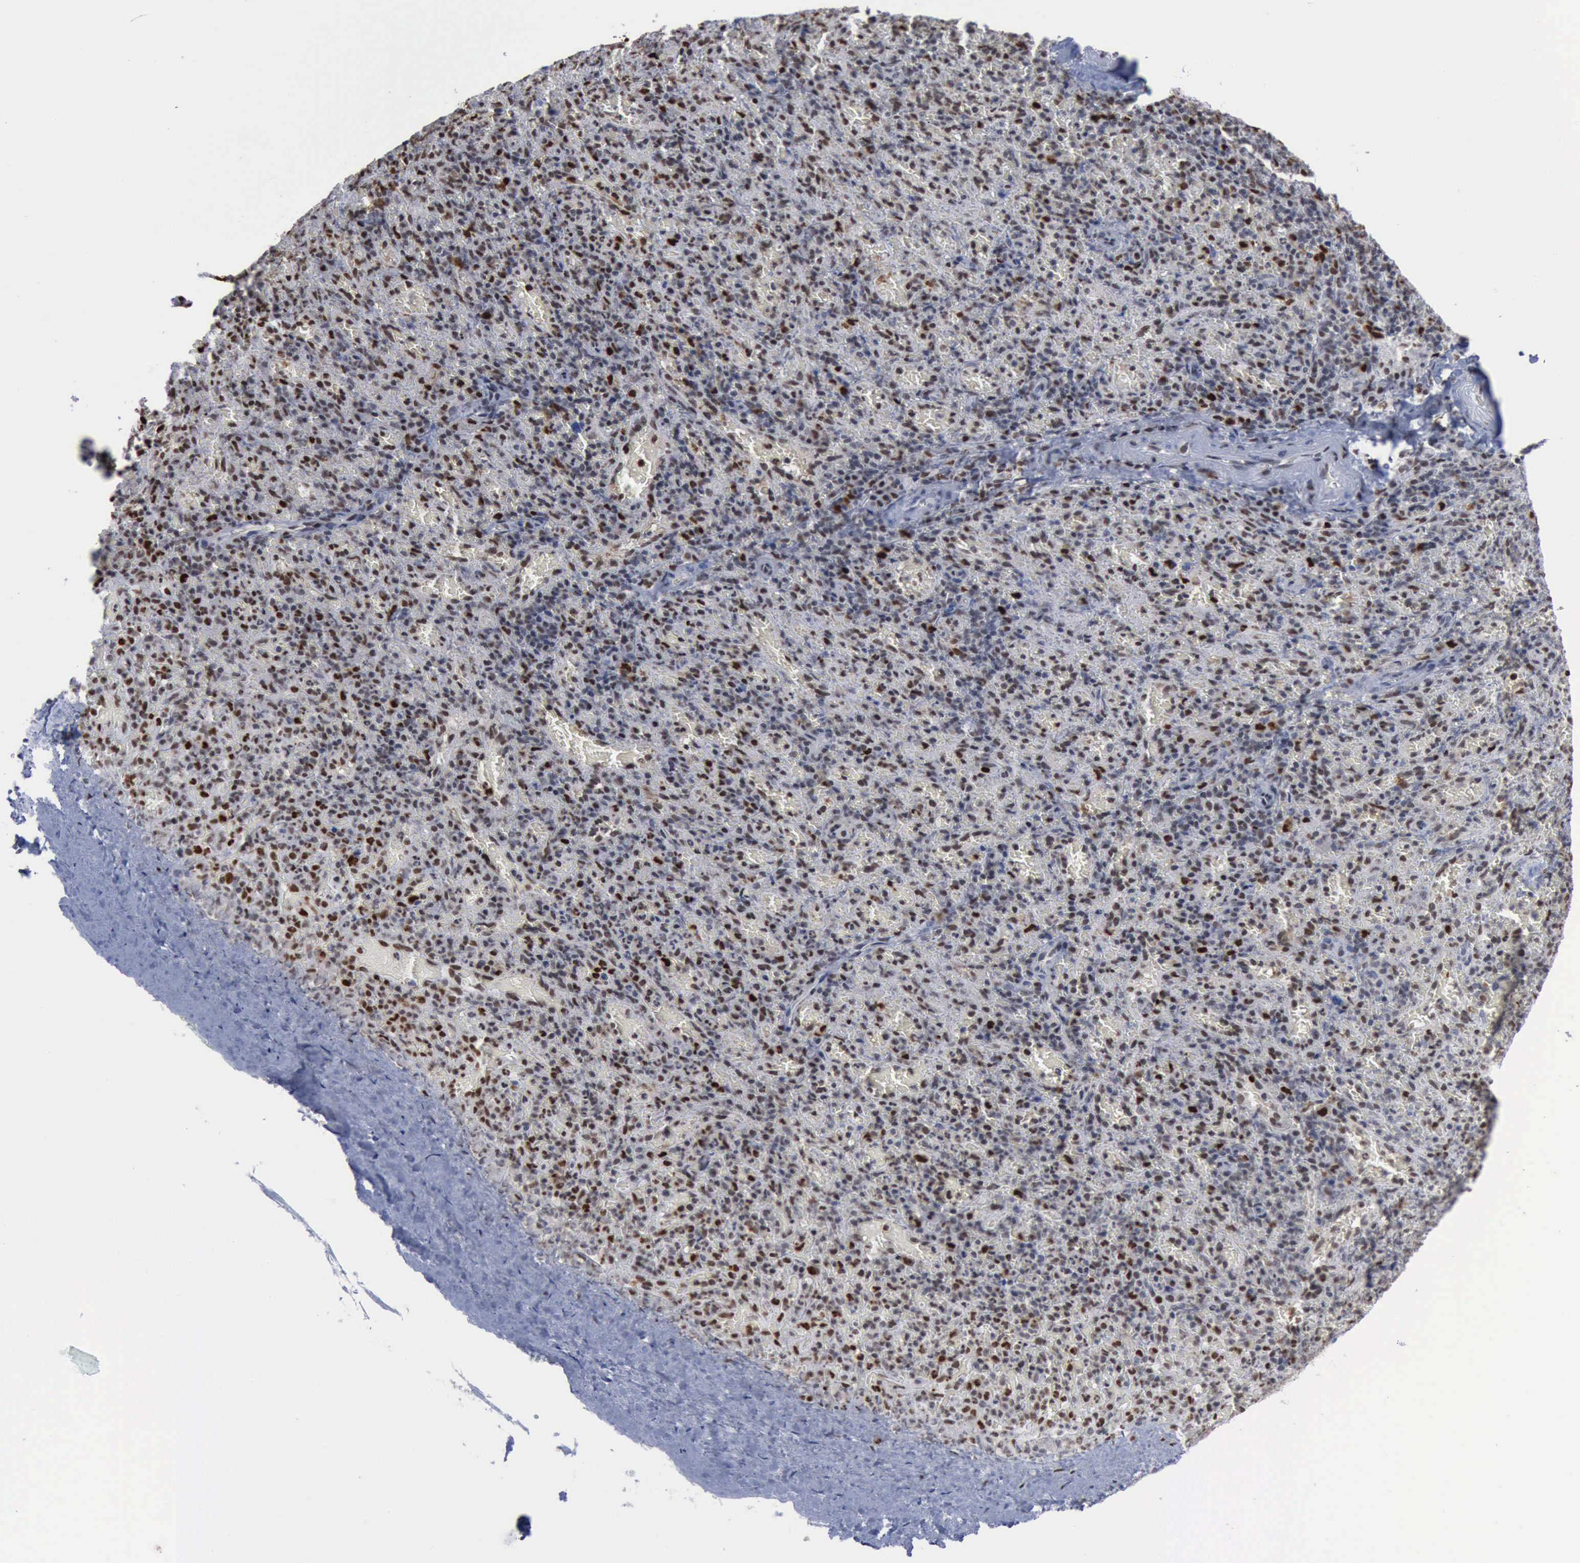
{"staining": {"intensity": "moderate", "quantity": "25%-75%", "location": "nuclear"}, "tissue": "spleen", "cell_type": "Cells in red pulp", "image_type": "normal", "snomed": [{"axis": "morphology", "description": "Normal tissue, NOS"}, {"axis": "topography", "description": "Spleen"}], "caption": "About 25%-75% of cells in red pulp in benign spleen display moderate nuclear protein positivity as visualized by brown immunohistochemical staining.", "gene": "PCNA", "patient": {"sex": "female", "age": 50}}